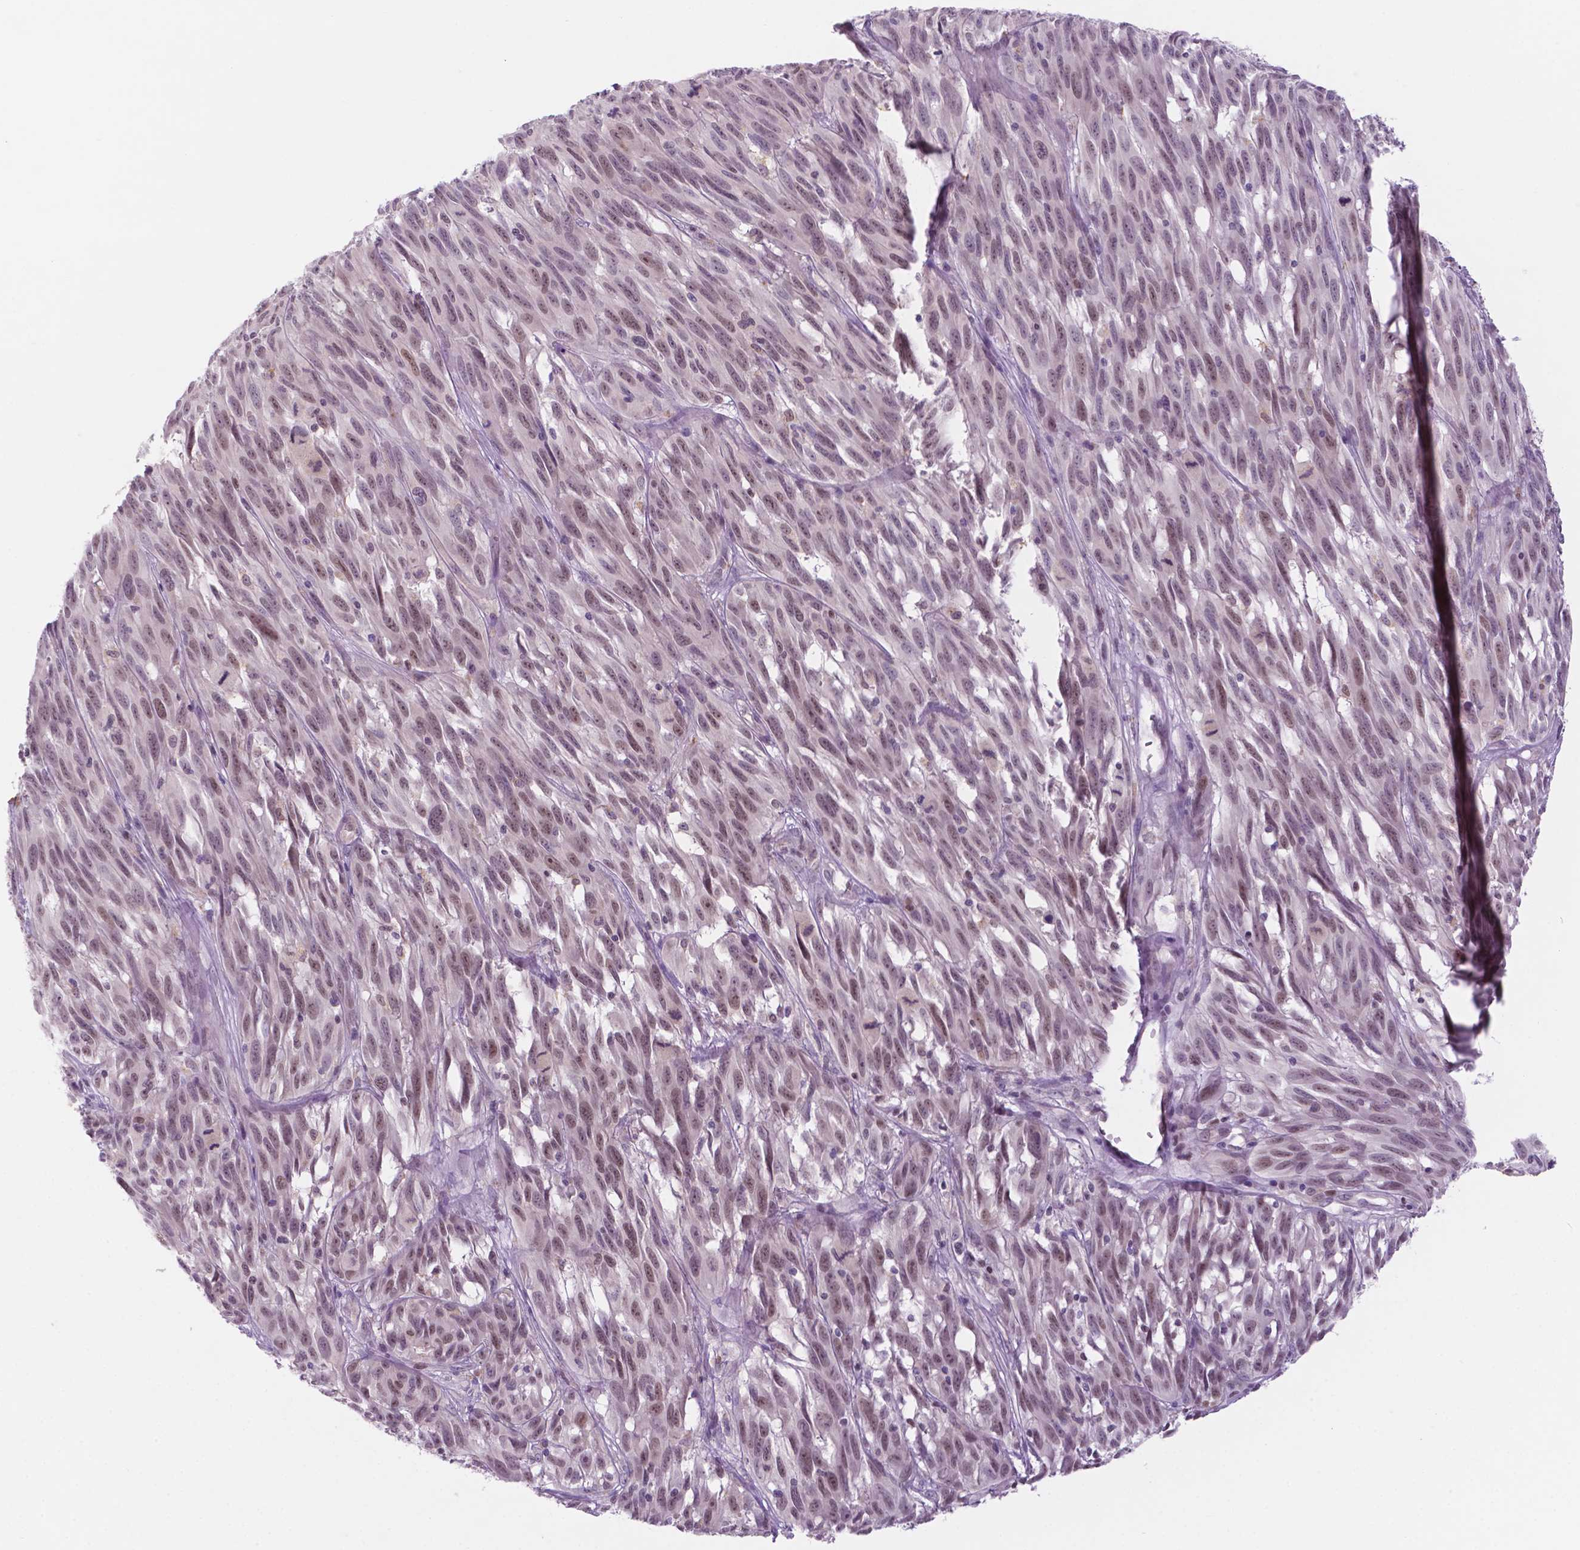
{"staining": {"intensity": "weak", "quantity": "25%-75%", "location": "nuclear"}, "tissue": "melanoma", "cell_type": "Tumor cells", "image_type": "cancer", "snomed": [{"axis": "morphology", "description": "Malignant melanoma, NOS"}, {"axis": "topography", "description": "Vulva, labia, clitoris and Bartholin´s gland, NO"}], "caption": "Weak nuclear expression is identified in approximately 25%-75% of tumor cells in malignant melanoma.", "gene": "FAM50B", "patient": {"sex": "female", "age": 75}}